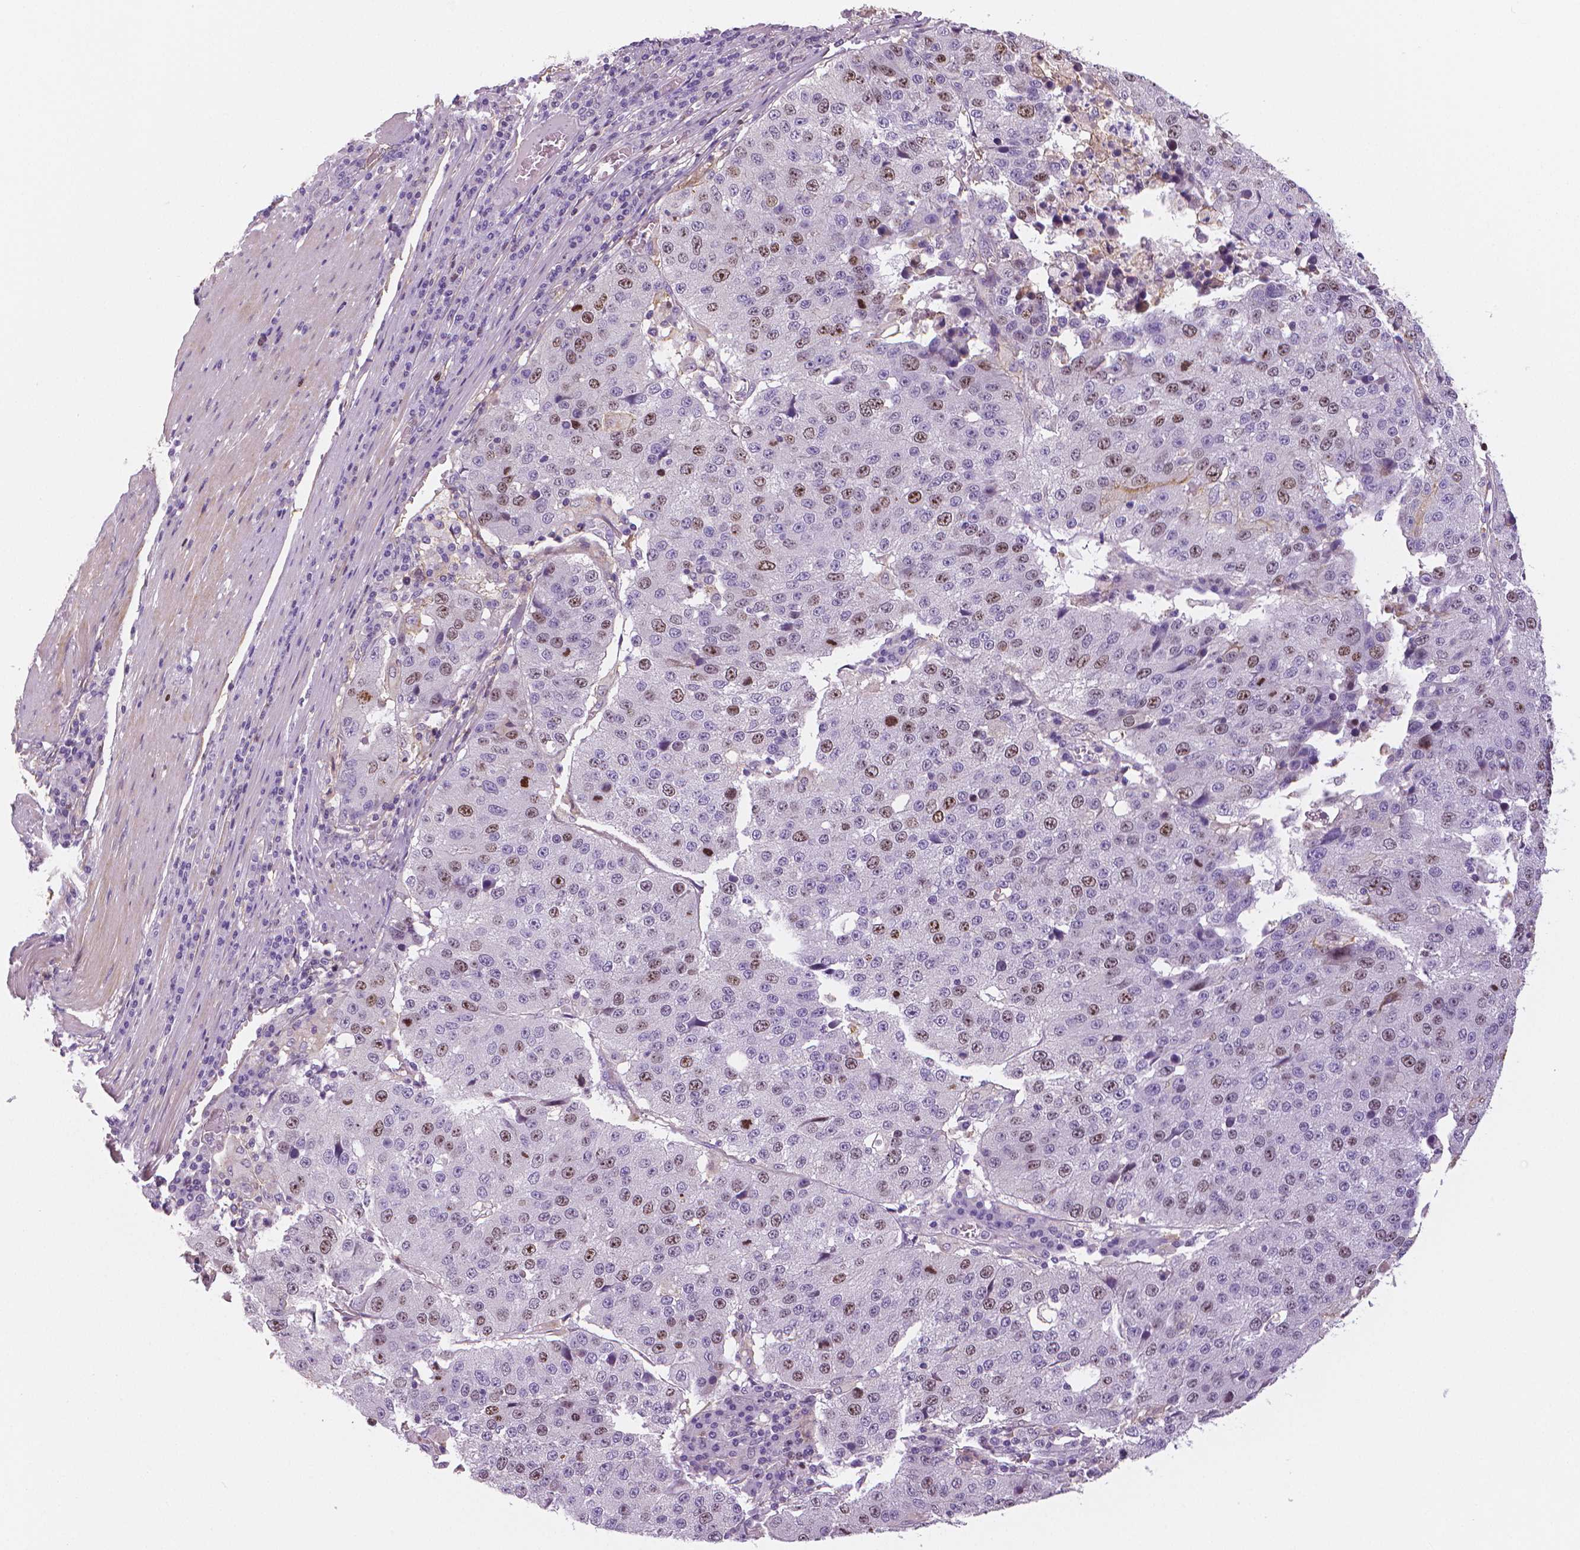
{"staining": {"intensity": "moderate", "quantity": "25%-75%", "location": "nuclear"}, "tissue": "stomach cancer", "cell_type": "Tumor cells", "image_type": "cancer", "snomed": [{"axis": "morphology", "description": "Adenocarcinoma, NOS"}, {"axis": "topography", "description": "Stomach"}], "caption": "A brown stain highlights moderate nuclear expression of a protein in adenocarcinoma (stomach) tumor cells.", "gene": "MKI67", "patient": {"sex": "male", "age": 71}}